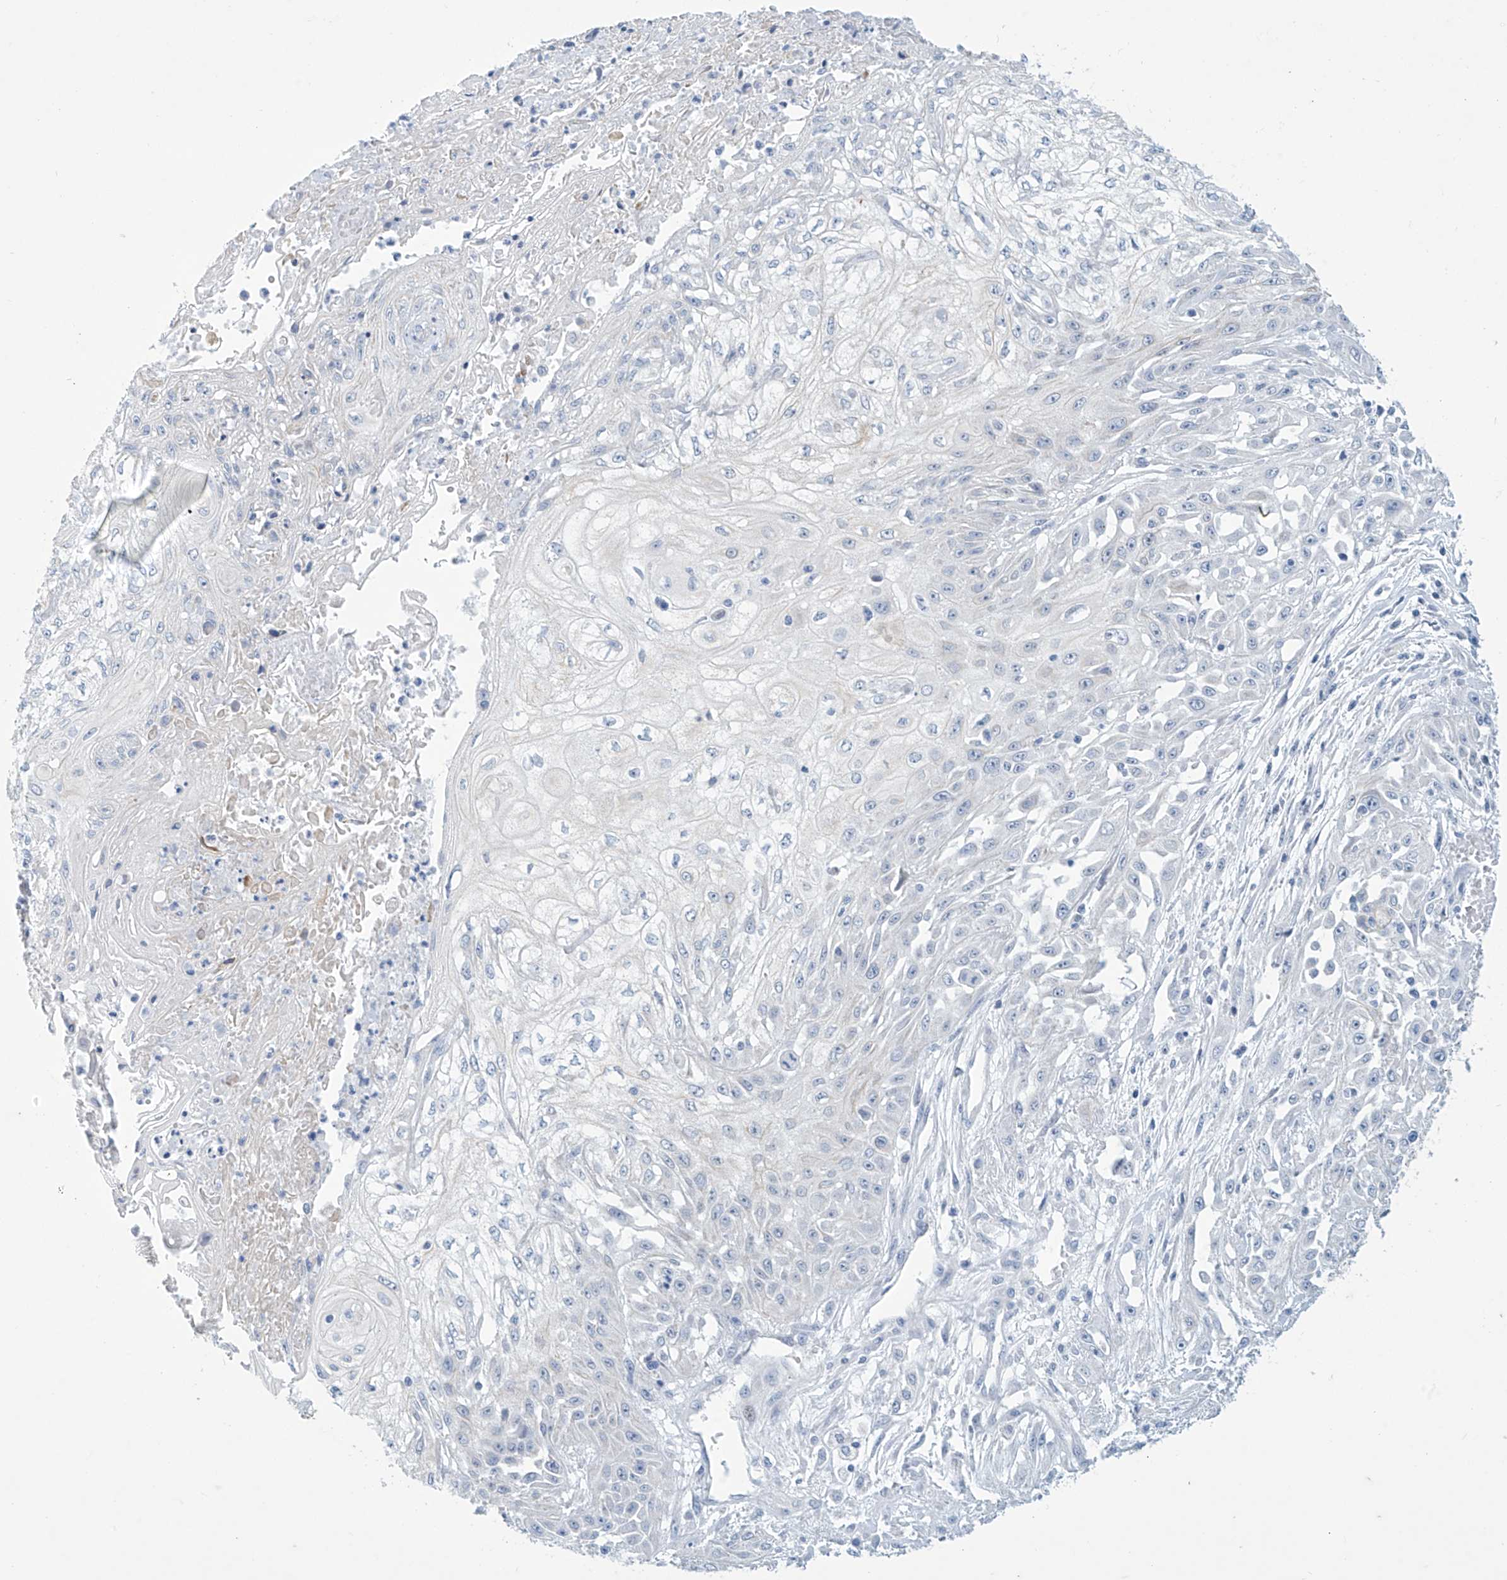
{"staining": {"intensity": "negative", "quantity": "none", "location": "none"}, "tissue": "skin cancer", "cell_type": "Tumor cells", "image_type": "cancer", "snomed": [{"axis": "morphology", "description": "Squamous cell carcinoma, NOS"}, {"axis": "morphology", "description": "Squamous cell carcinoma, metastatic, NOS"}, {"axis": "topography", "description": "Skin"}, {"axis": "topography", "description": "Lymph node"}], "caption": "The immunohistochemistry histopathology image has no significant expression in tumor cells of skin cancer tissue.", "gene": "SLC35A5", "patient": {"sex": "male", "age": 75}}